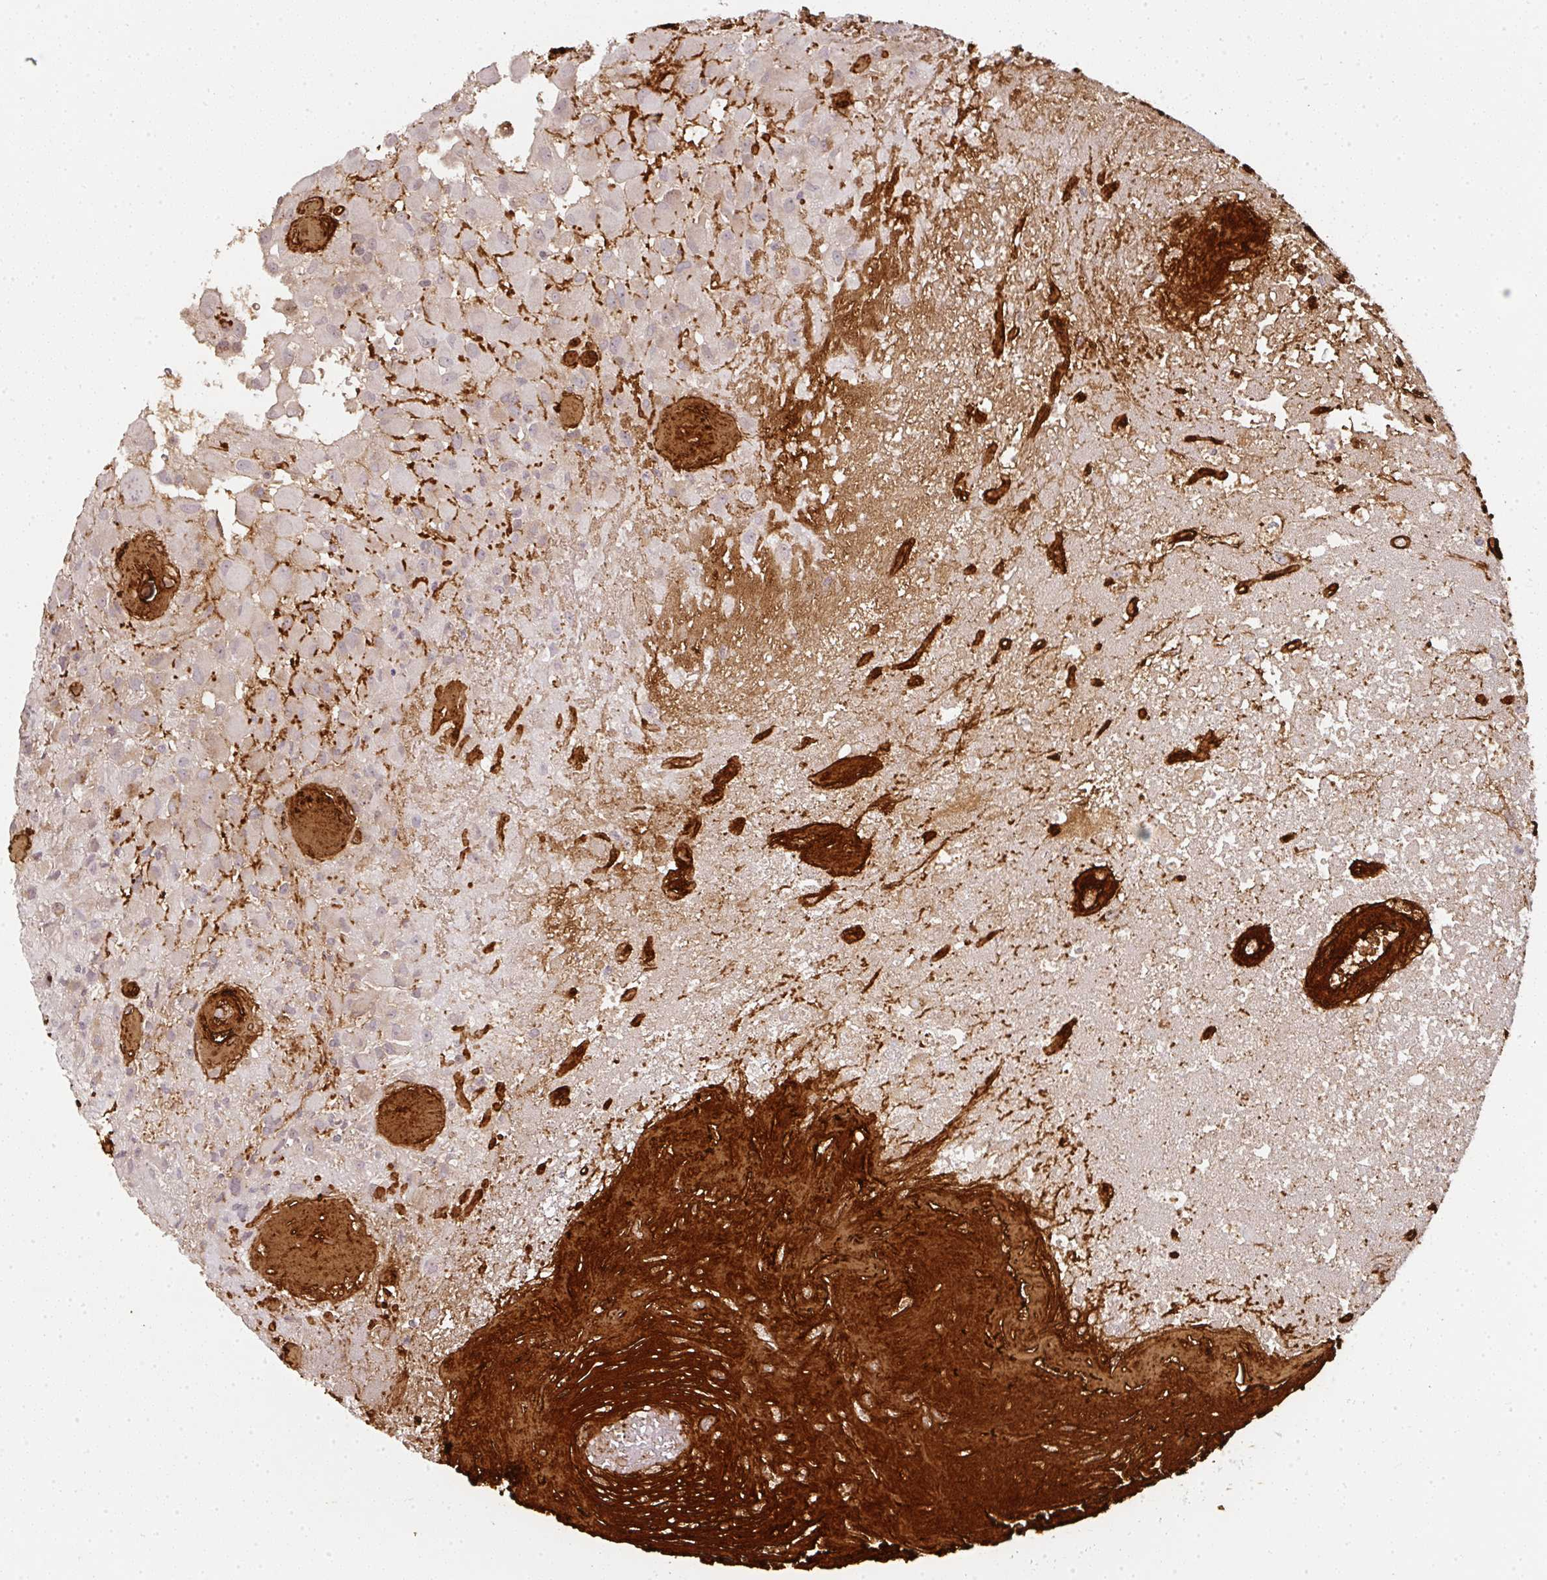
{"staining": {"intensity": "negative", "quantity": "none", "location": "none"}, "tissue": "glioma", "cell_type": "Tumor cells", "image_type": "cancer", "snomed": [{"axis": "morphology", "description": "Glioma, malignant, High grade"}, {"axis": "topography", "description": "Brain"}], "caption": "Human glioma stained for a protein using immunohistochemistry demonstrates no staining in tumor cells.", "gene": "COL3A1", "patient": {"sex": "female", "age": 67}}